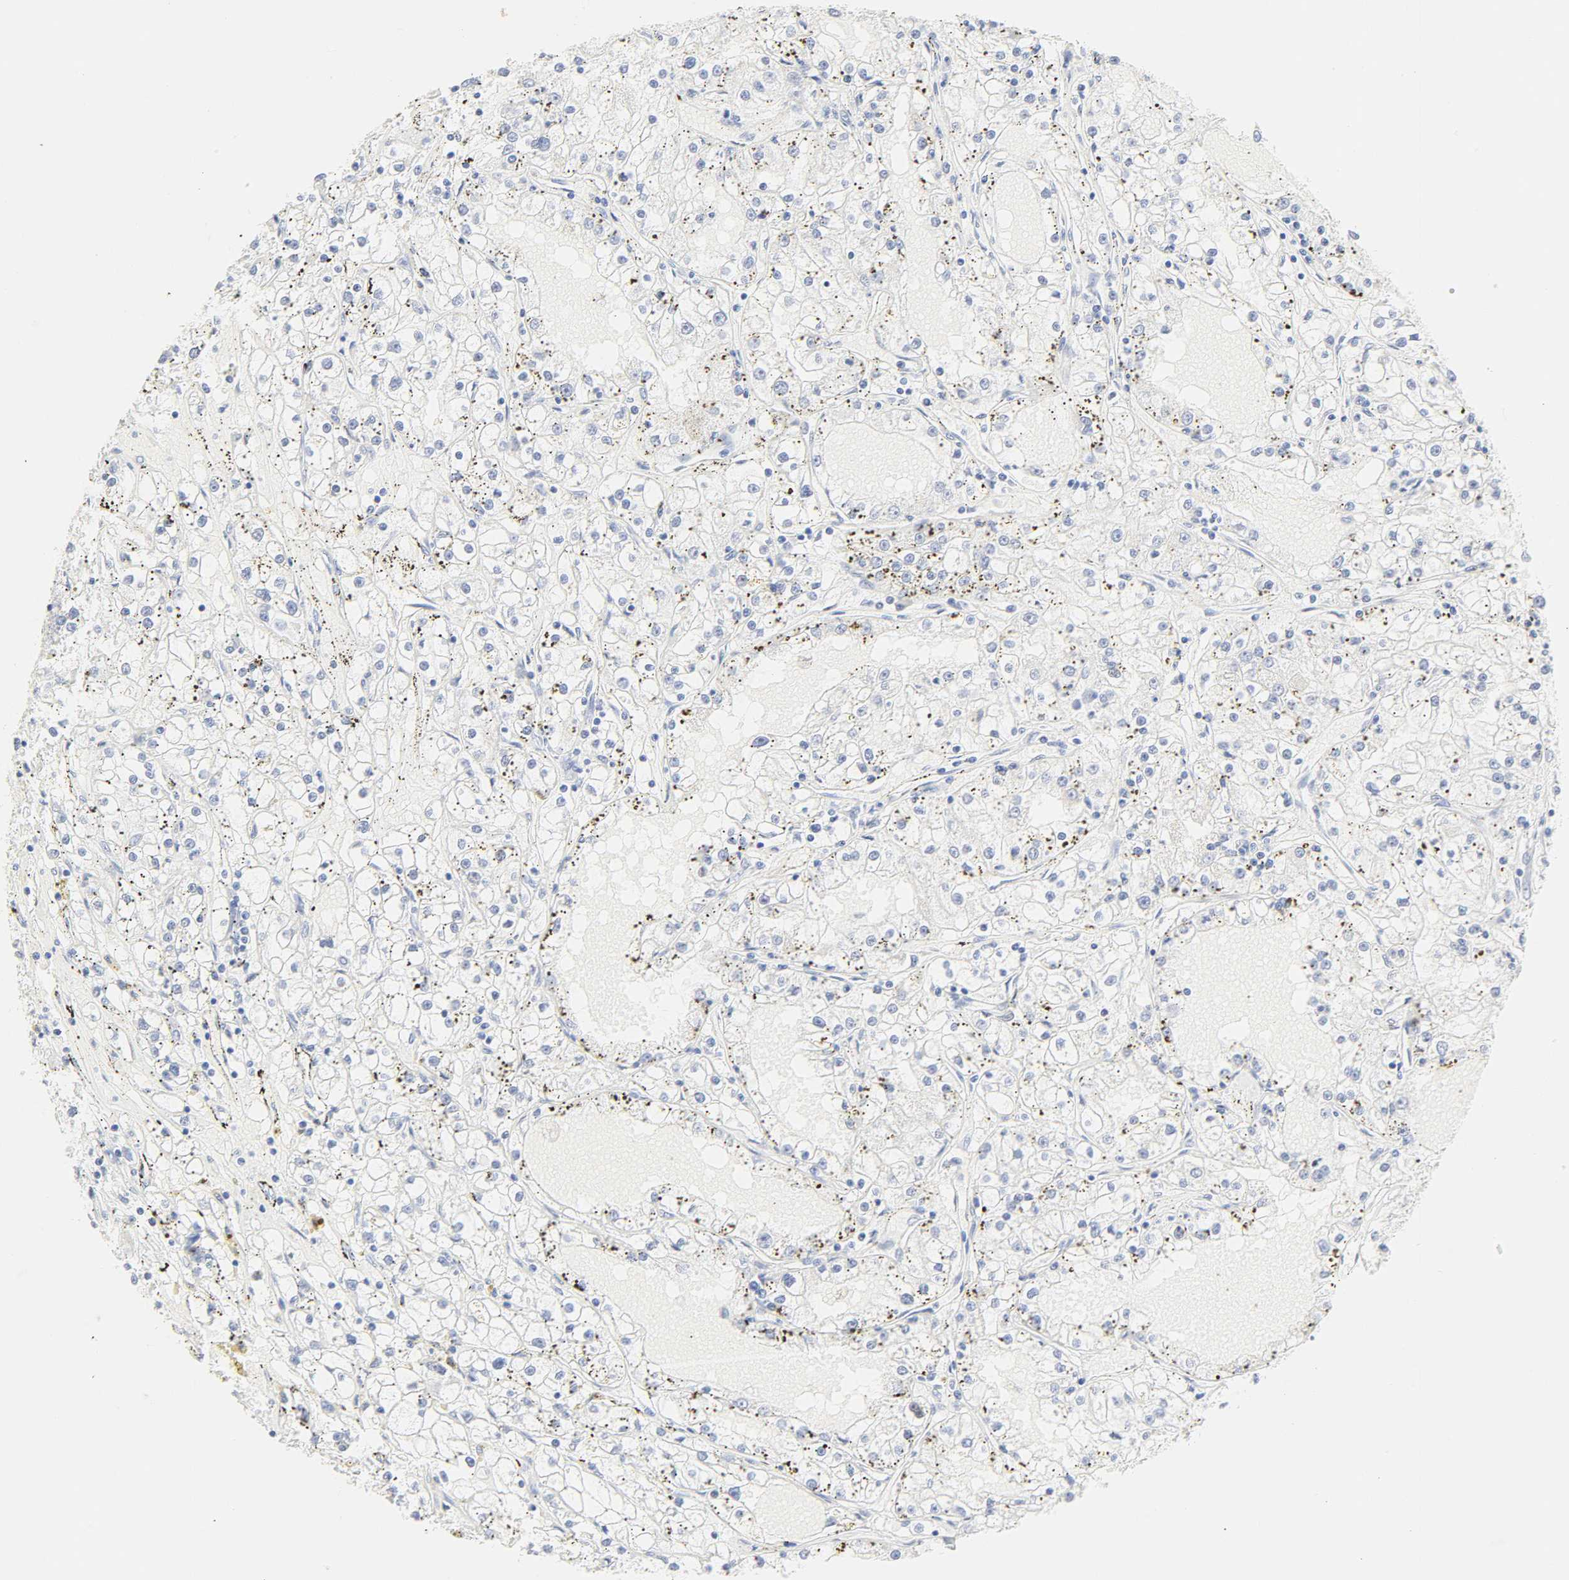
{"staining": {"intensity": "negative", "quantity": "none", "location": "none"}, "tissue": "renal cancer", "cell_type": "Tumor cells", "image_type": "cancer", "snomed": [{"axis": "morphology", "description": "Adenocarcinoma, NOS"}, {"axis": "topography", "description": "Kidney"}], "caption": "Tumor cells show no significant positivity in renal adenocarcinoma. (DAB immunohistochemistry with hematoxylin counter stain).", "gene": "SLCO1B3", "patient": {"sex": "male", "age": 56}}